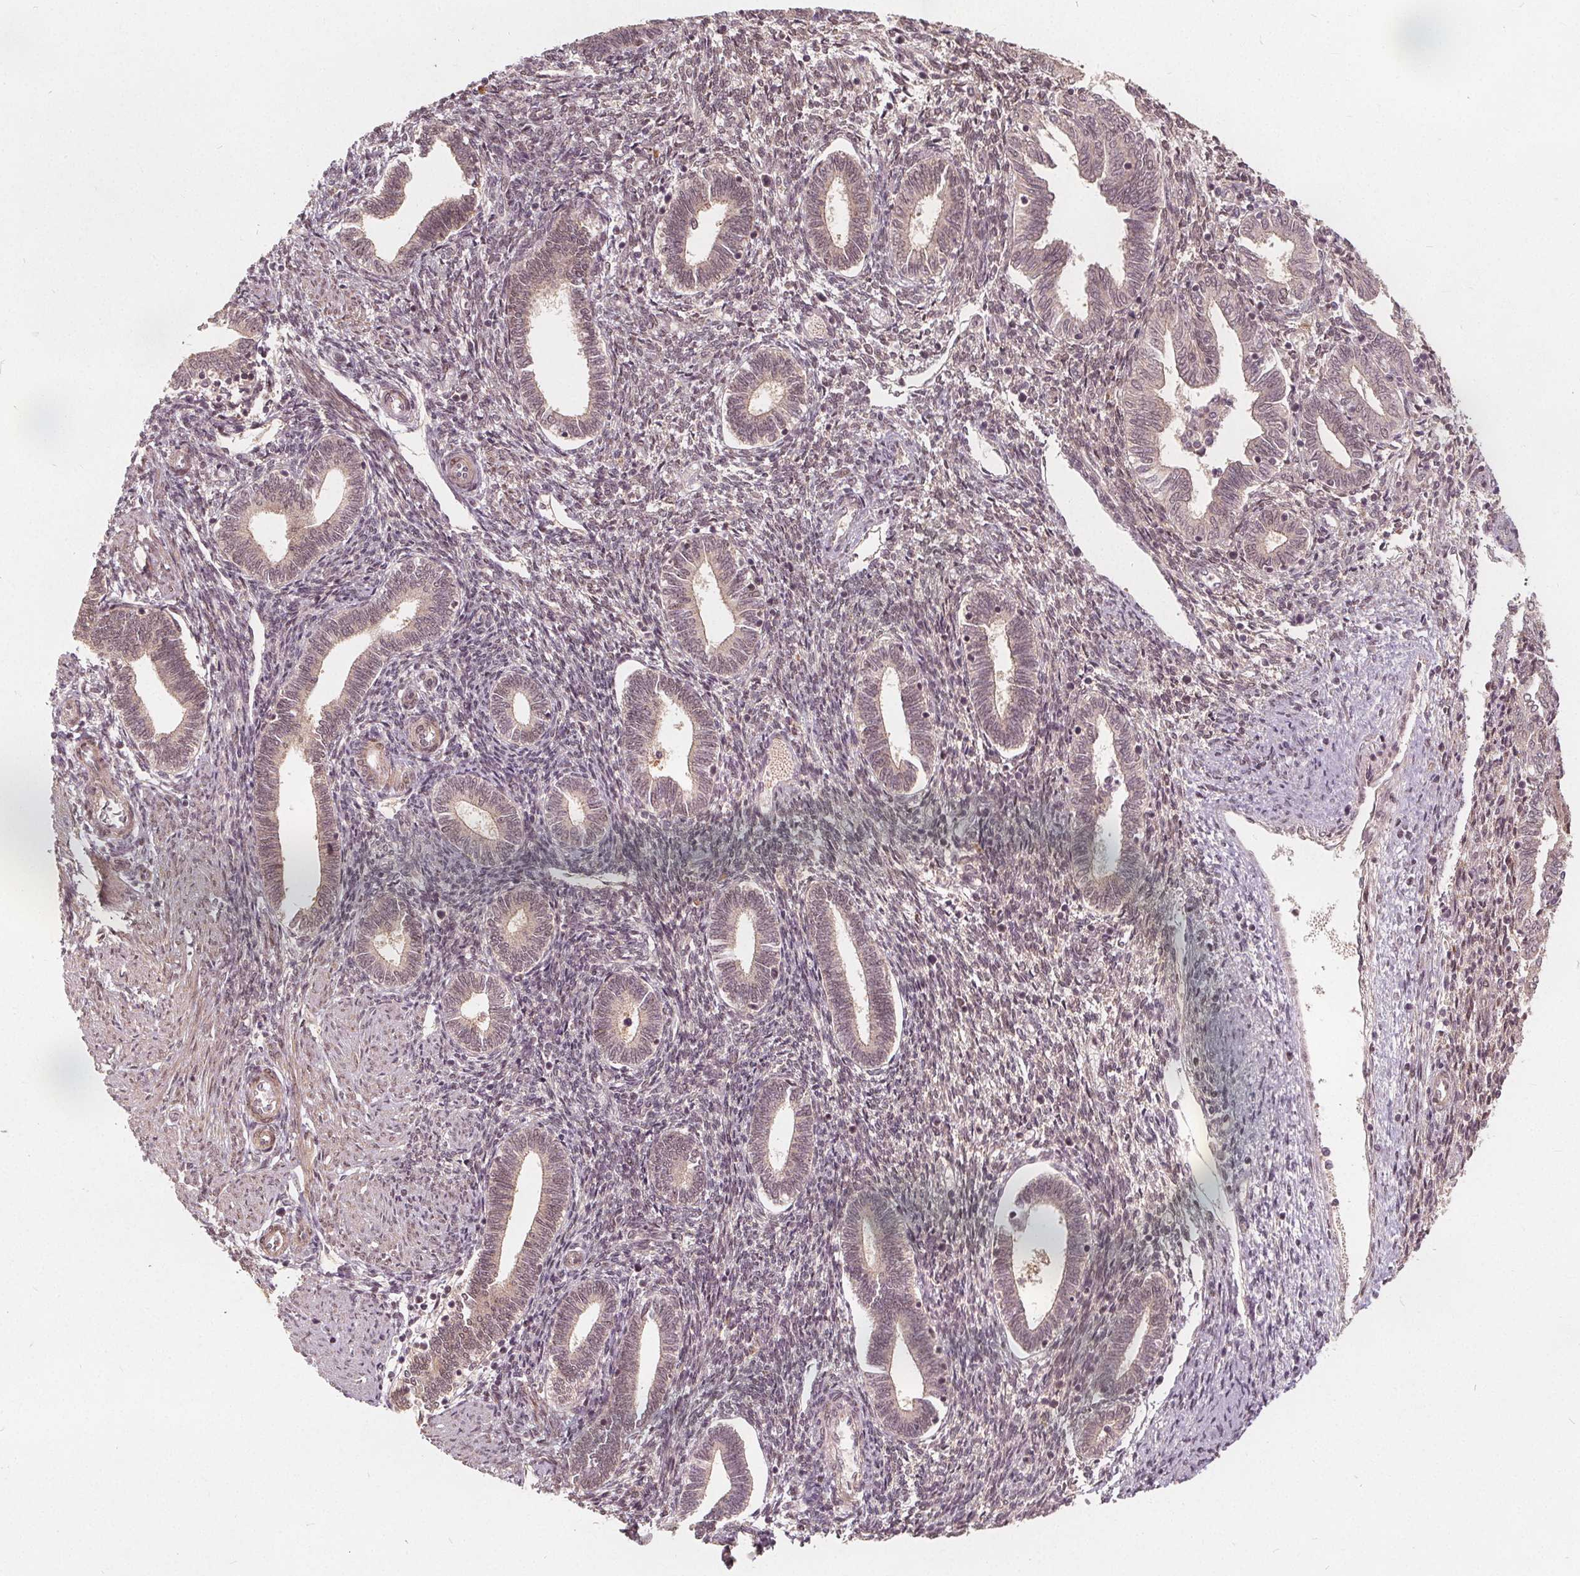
{"staining": {"intensity": "moderate", "quantity": "25%-75%", "location": "cytoplasmic/membranous"}, "tissue": "endometrium", "cell_type": "Cells in endometrial stroma", "image_type": "normal", "snomed": [{"axis": "morphology", "description": "Normal tissue, NOS"}, {"axis": "topography", "description": "Endometrium"}], "caption": "Endometrium stained with DAB (3,3'-diaminobenzidine) immunohistochemistry displays medium levels of moderate cytoplasmic/membranous positivity in approximately 25%-75% of cells in endometrial stroma. The protein is stained brown, and the nuclei are stained in blue (DAB IHC with brightfield microscopy, high magnification).", "gene": "PPP1CB", "patient": {"sex": "female", "age": 42}}